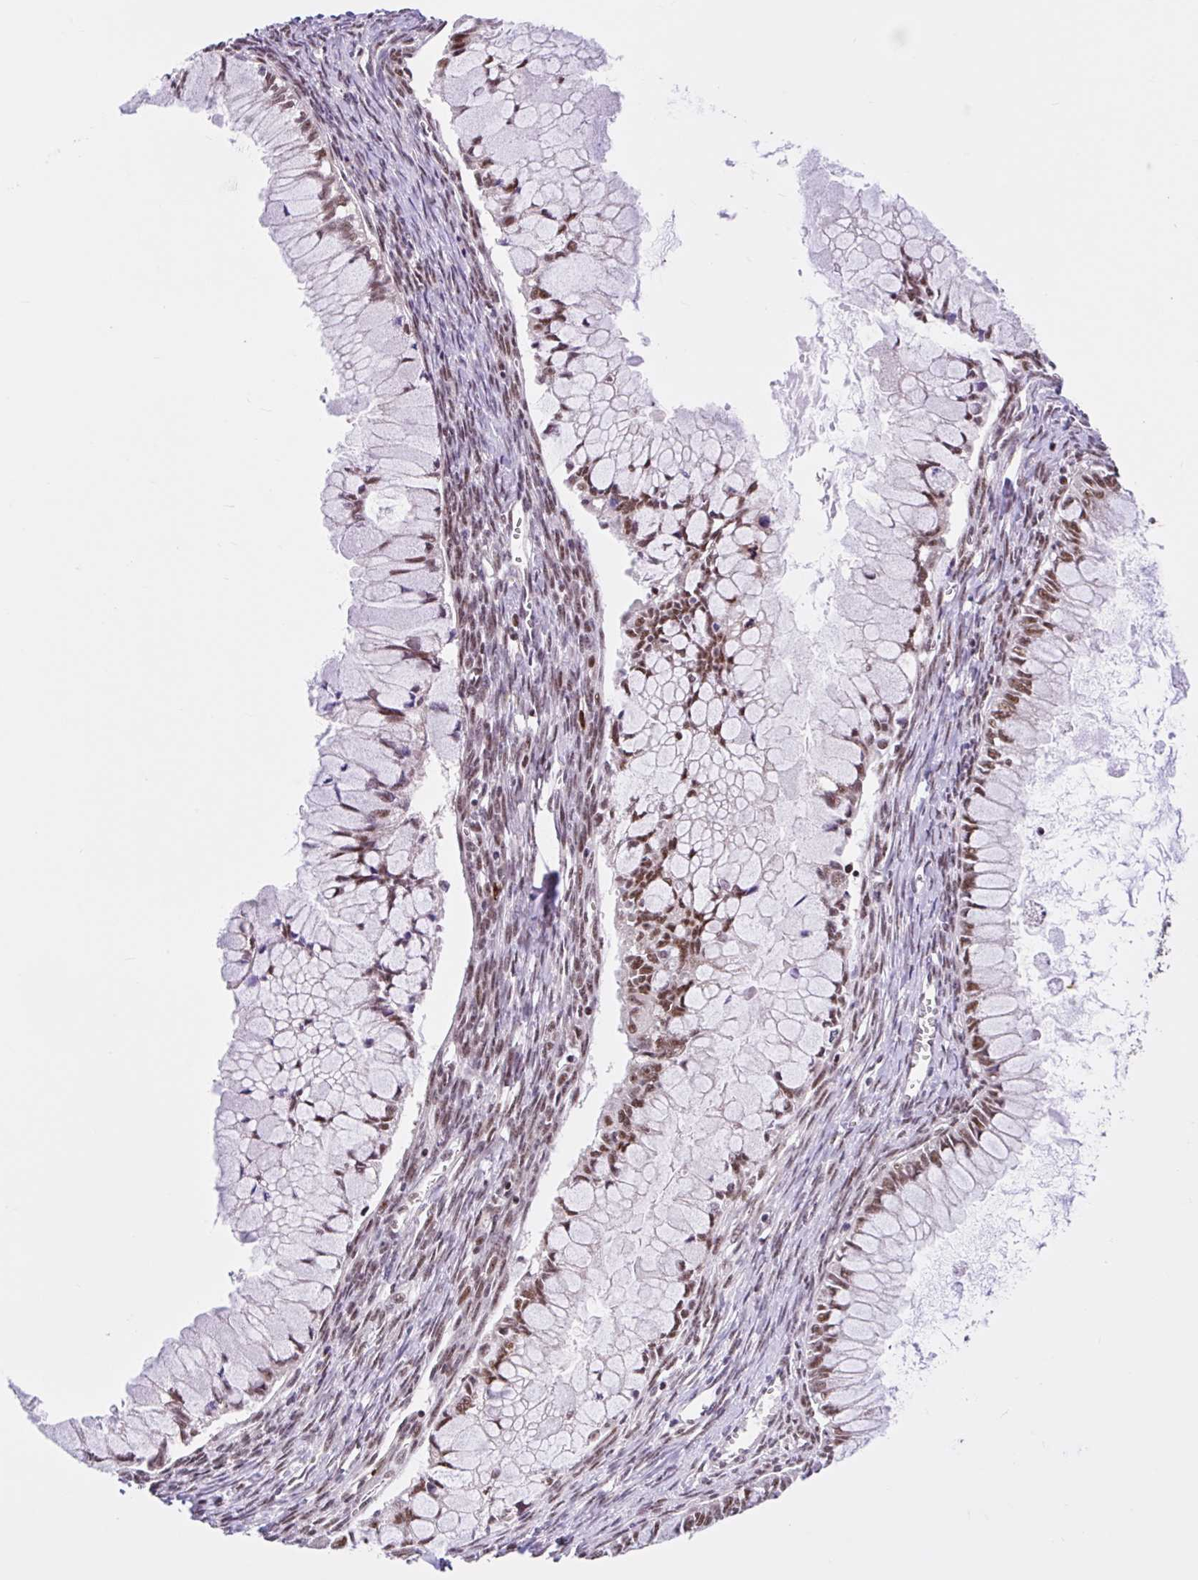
{"staining": {"intensity": "weak", "quantity": ">75%", "location": "nuclear"}, "tissue": "ovarian cancer", "cell_type": "Tumor cells", "image_type": "cancer", "snomed": [{"axis": "morphology", "description": "Cystadenocarcinoma, mucinous, NOS"}, {"axis": "topography", "description": "Ovary"}], "caption": "The histopathology image demonstrates staining of ovarian mucinous cystadenocarcinoma, revealing weak nuclear protein expression (brown color) within tumor cells. (Stains: DAB in brown, nuclei in blue, Microscopy: brightfield microscopy at high magnification).", "gene": "CCDC12", "patient": {"sex": "female", "age": 34}}